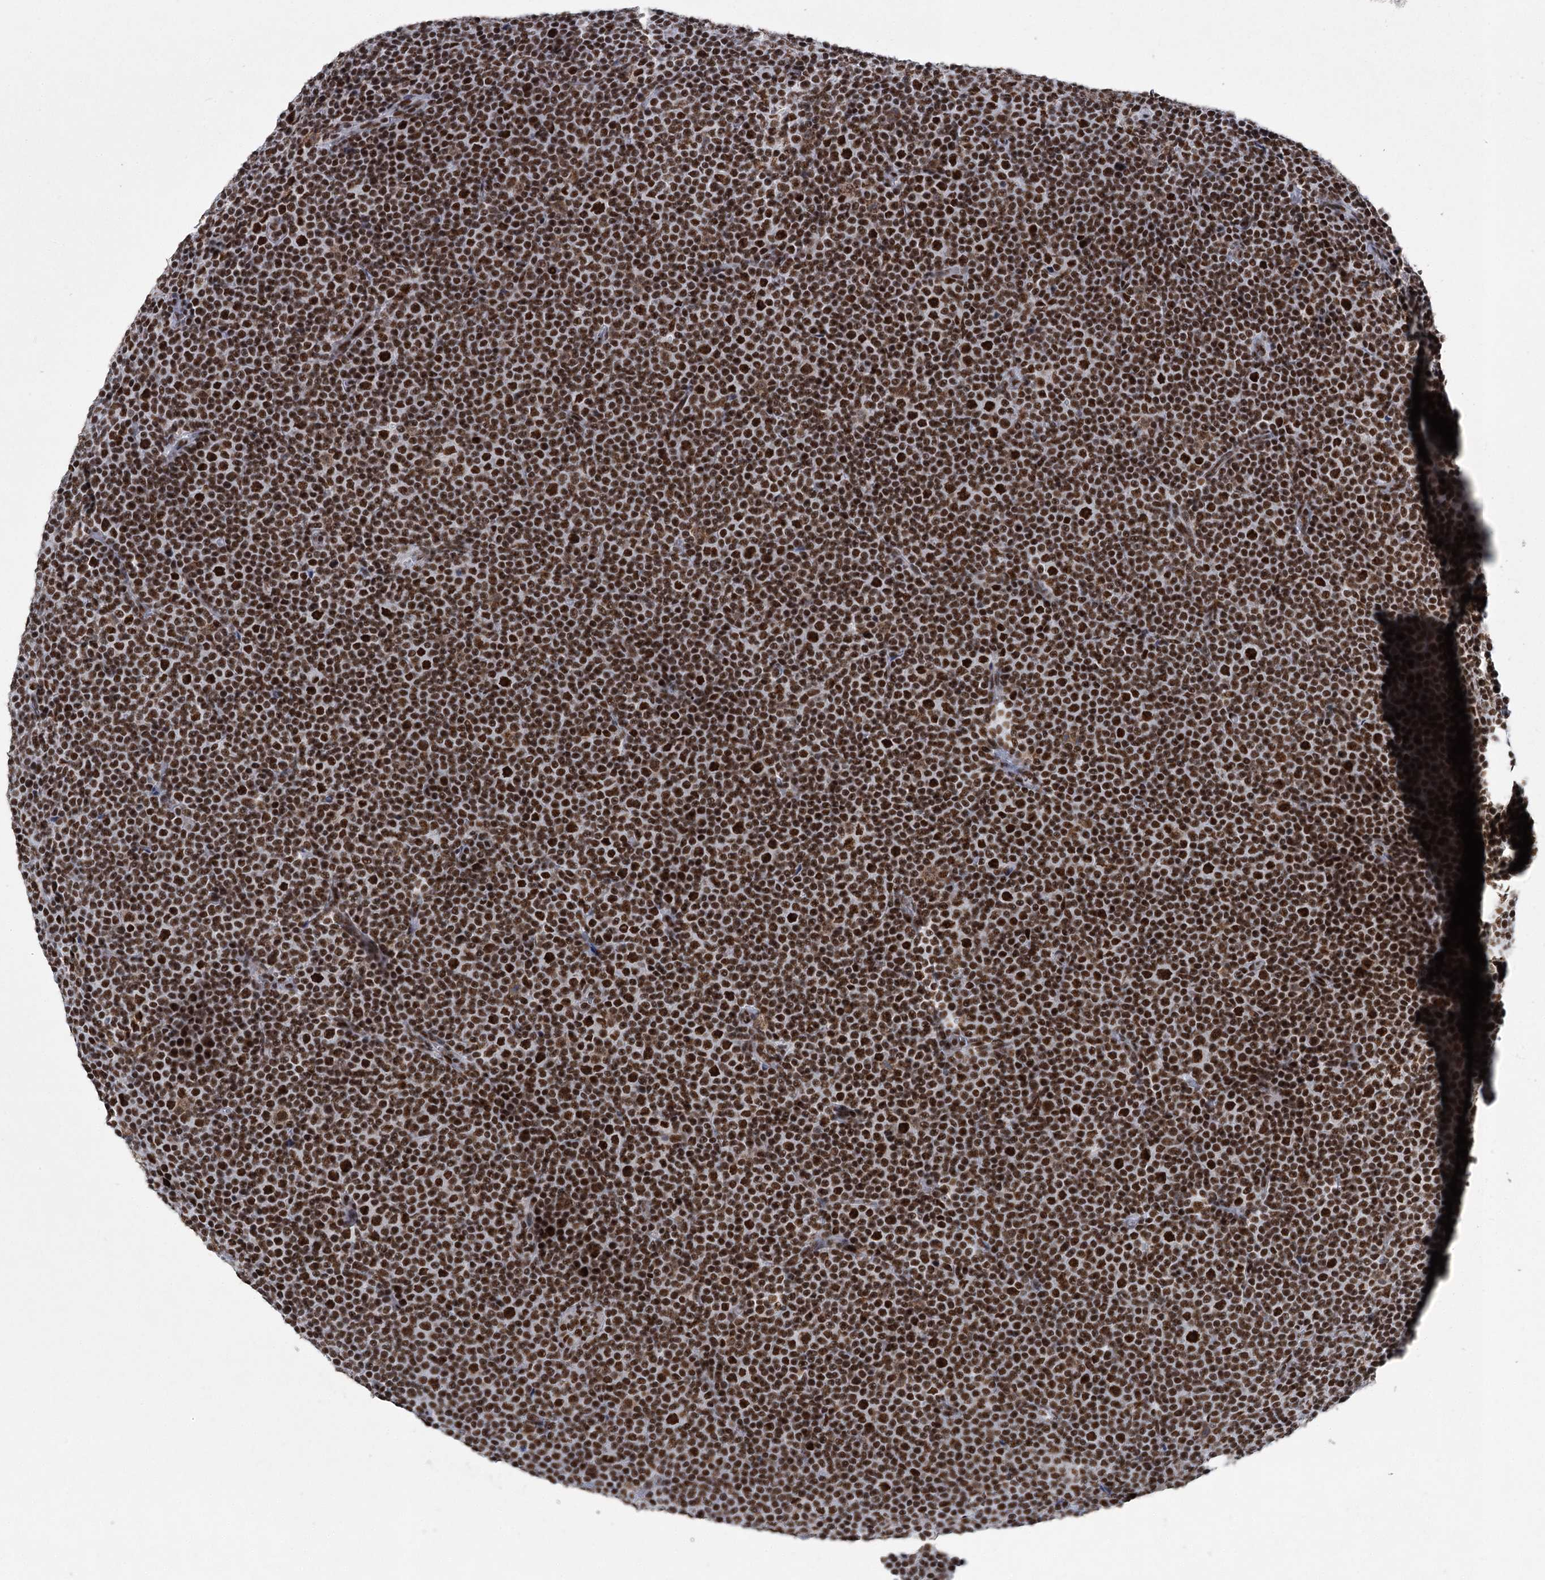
{"staining": {"intensity": "strong", "quantity": ">75%", "location": "nuclear"}, "tissue": "lymphoma", "cell_type": "Tumor cells", "image_type": "cancer", "snomed": [{"axis": "morphology", "description": "Malignant lymphoma, non-Hodgkin's type, Low grade"}, {"axis": "topography", "description": "Lymph node"}], "caption": "About >75% of tumor cells in human malignant lymphoma, non-Hodgkin's type (low-grade) show strong nuclear protein staining as visualized by brown immunohistochemical staining.", "gene": "SCAF8", "patient": {"sex": "female", "age": 67}}